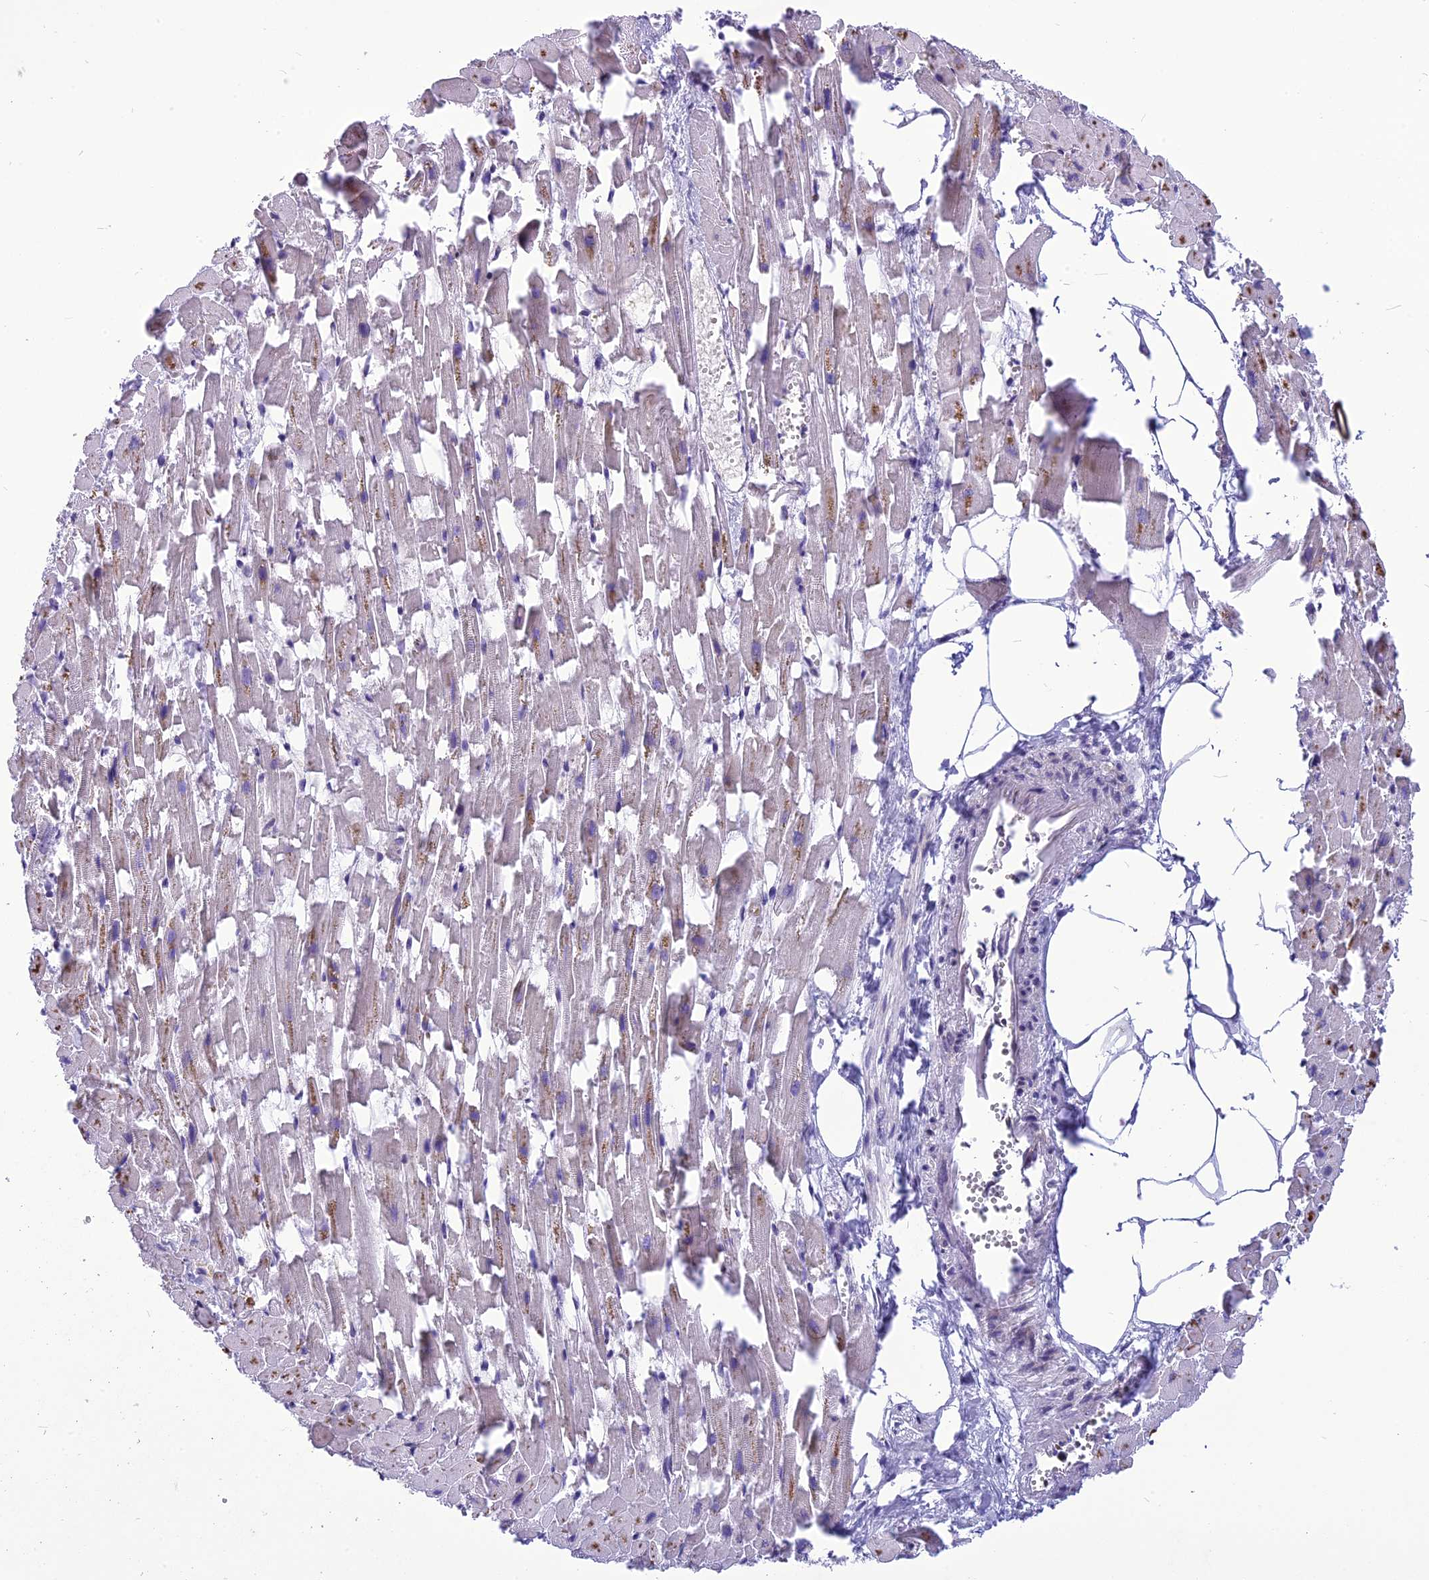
{"staining": {"intensity": "weak", "quantity": "25%-75%", "location": "cytoplasmic/membranous"}, "tissue": "heart muscle", "cell_type": "Cardiomyocytes", "image_type": "normal", "snomed": [{"axis": "morphology", "description": "Normal tissue, NOS"}, {"axis": "topography", "description": "Heart"}], "caption": "Immunohistochemical staining of benign human heart muscle demonstrates 25%-75% levels of weak cytoplasmic/membranous protein staining in approximately 25%-75% of cardiomyocytes.", "gene": "PSMF1", "patient": {"sex": "female", "age": 64}}